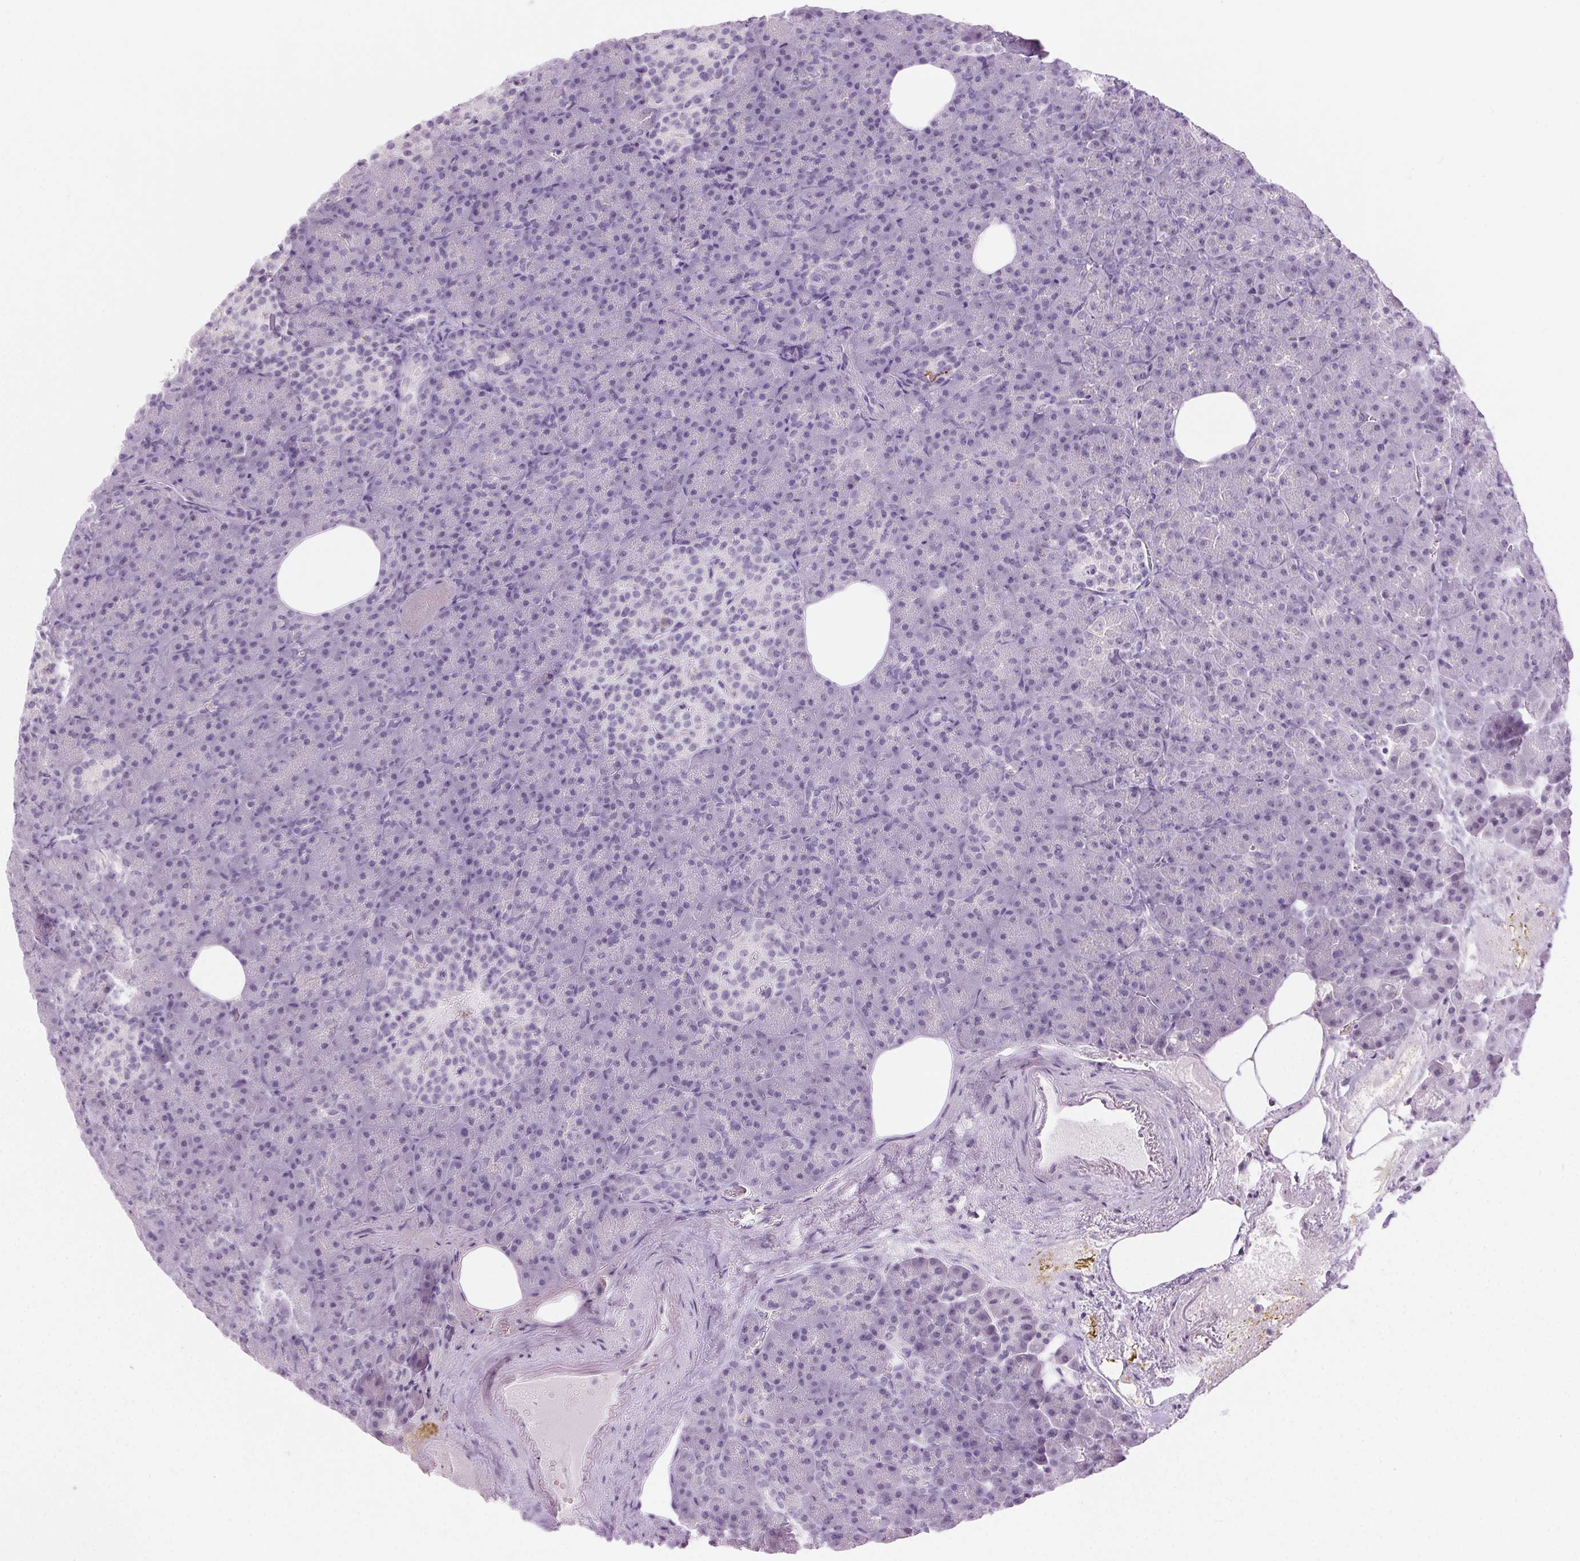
{"staining": {"intensity": "negative", "quantity": "none", "location": "none"}, "tissue": "pancreas", "cell_type": "Exocrine glandular cells", "image_type": "normal", "snomed": [{"axis": "morphology", "description": "Normal tissue, NOS"}, {"axis": "topography", "description": "Pancreas"}], "caption": "There is no significant staining in exocrine glandular cells of pancreas. (DAB immunohistochemistry, high magnification).", "gene": "BEND2", "patient": {"sex": "female", "age": 74}}